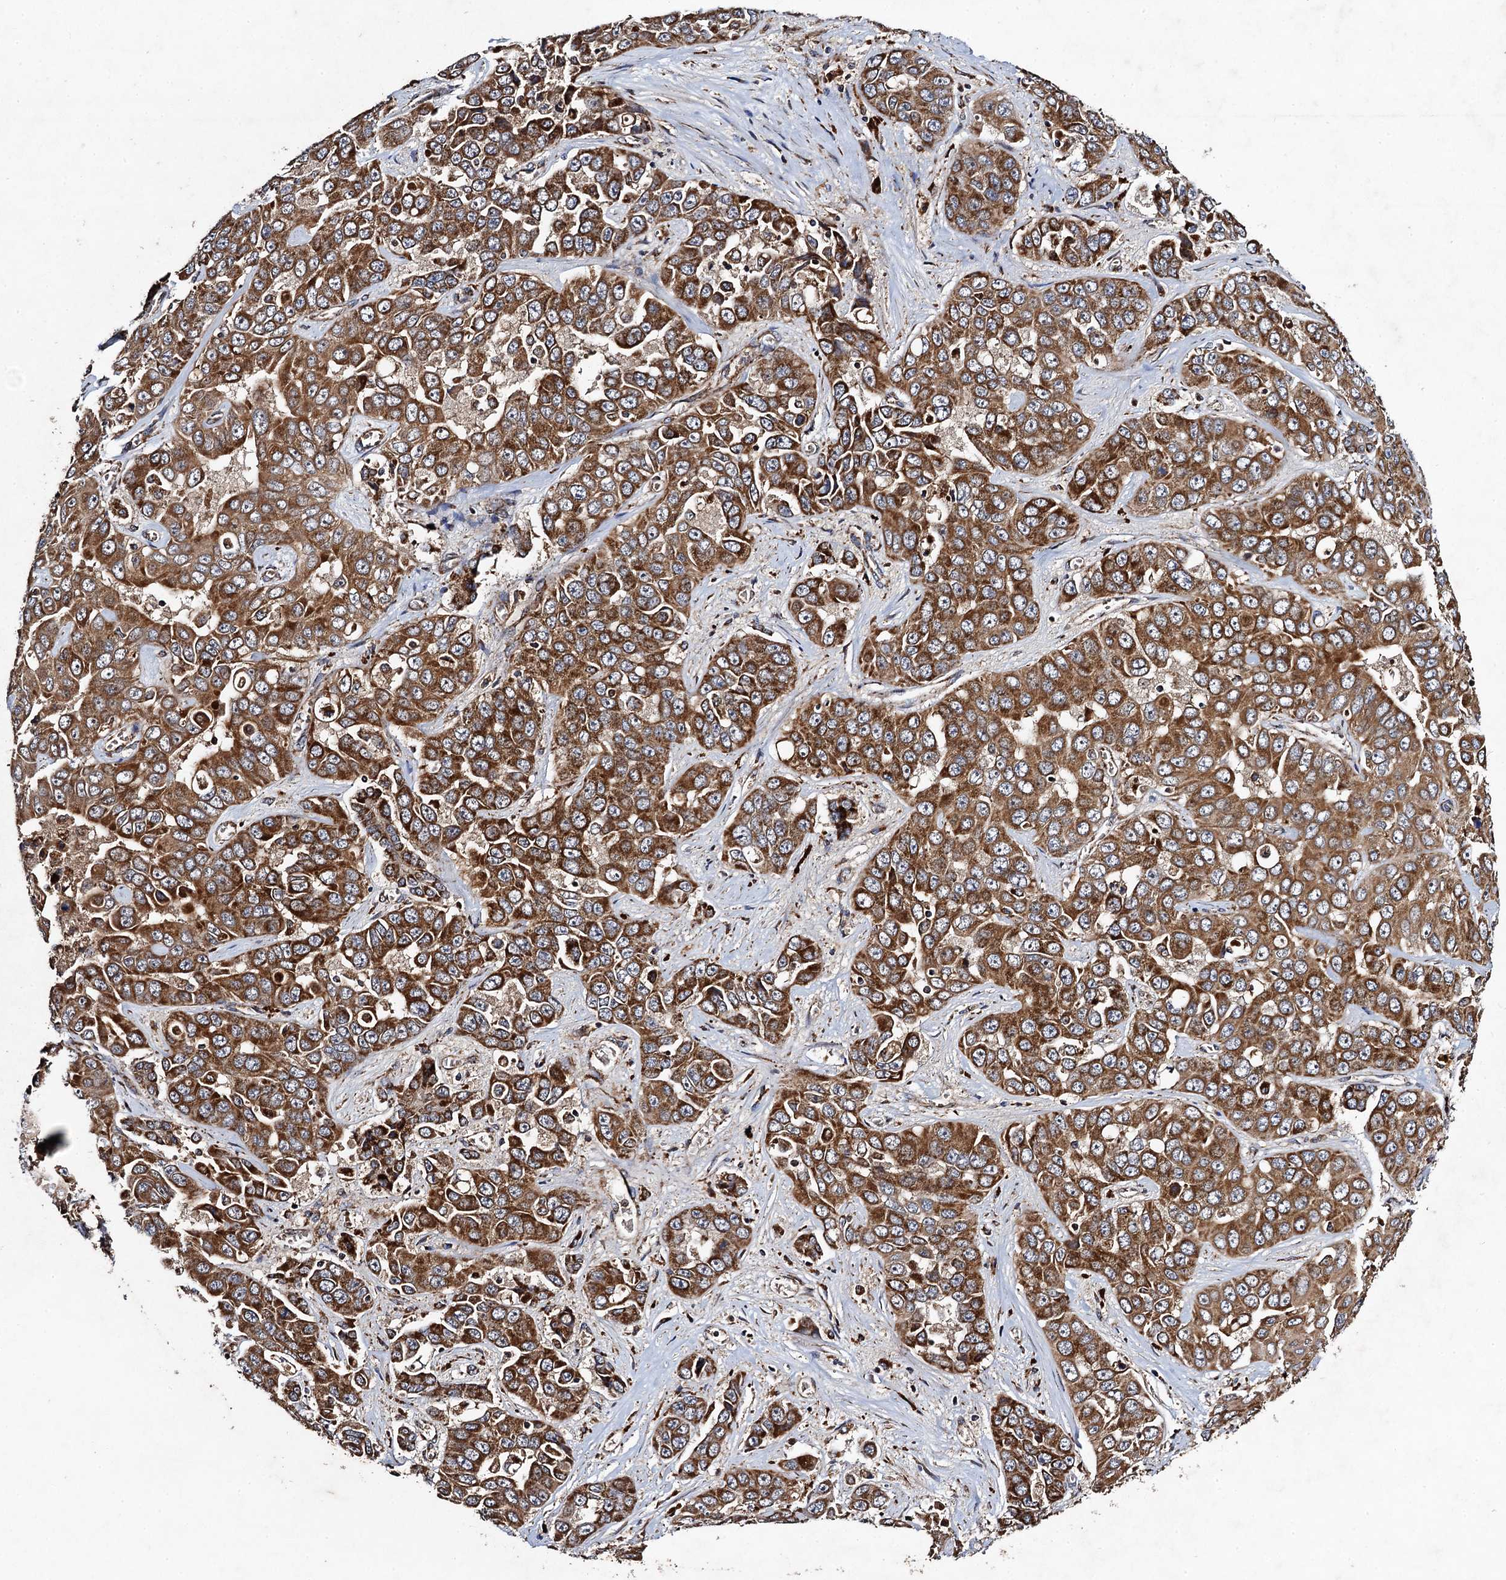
{"staining": {"intensity": "moderate", "quantity": ">75%", "location": "cytoplasmic/membranous"}, "tissue": "liver cancer", "cell_type": "Tumor cells", "image_type": "cancer", "snomed": [{"axis": "morphology", "description": "Cholangiocarcinoma"}, {"axis": "topography", "description": "Liver"}], "caption": "Immunohistochemical staining of liver cholangiocarcinoma reveals medium levels of moderate cytoplasmic/membranous protein expression in about >75% of tumor cells. The staining is performed using DAB brown chromogen to label protein expression. The nuclei are counter-stained blue using hematoxylin.", "gene": "NDUFA13", "patient": {"sex": "female", "age": 52}}